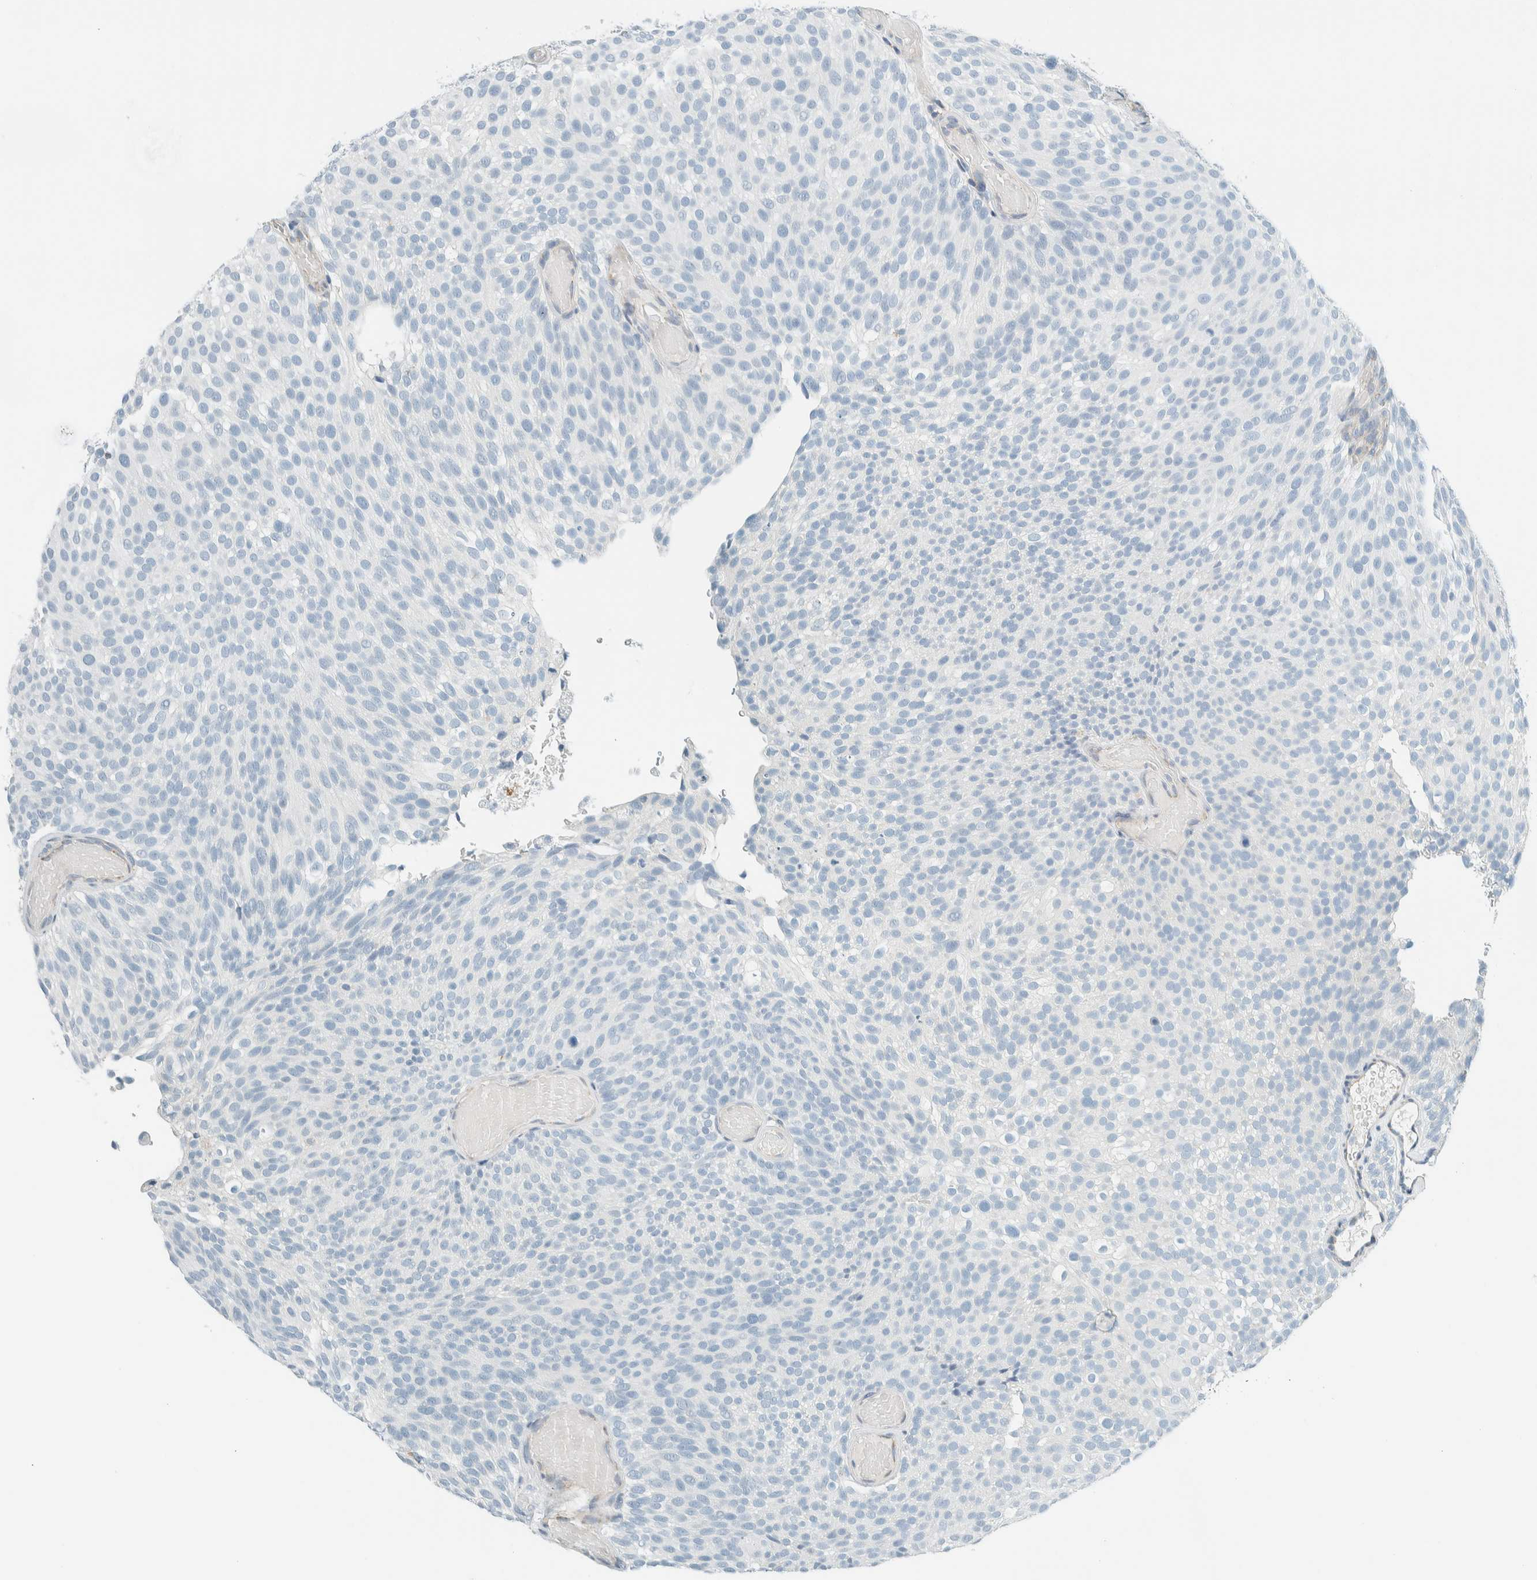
{"staining": {"intensity": "negative", "quantity": "none", "location": "none"}, "tissue": "urothelial cancer", "cell_type": "Tumor cells", "image_type": "cancer", "snomed": [{"axis": "morphology", "description": "Urothelial carcinoma, Low grade"}, {"axis": "topography", "description": "Urinary bladder"}], "caption": "The histopathology image reveals no staining of tumor cells in low-grade urothelial carcinoma.", "gene": "ALDH7A1", "patient": {"sex": "male", "age": 78}}